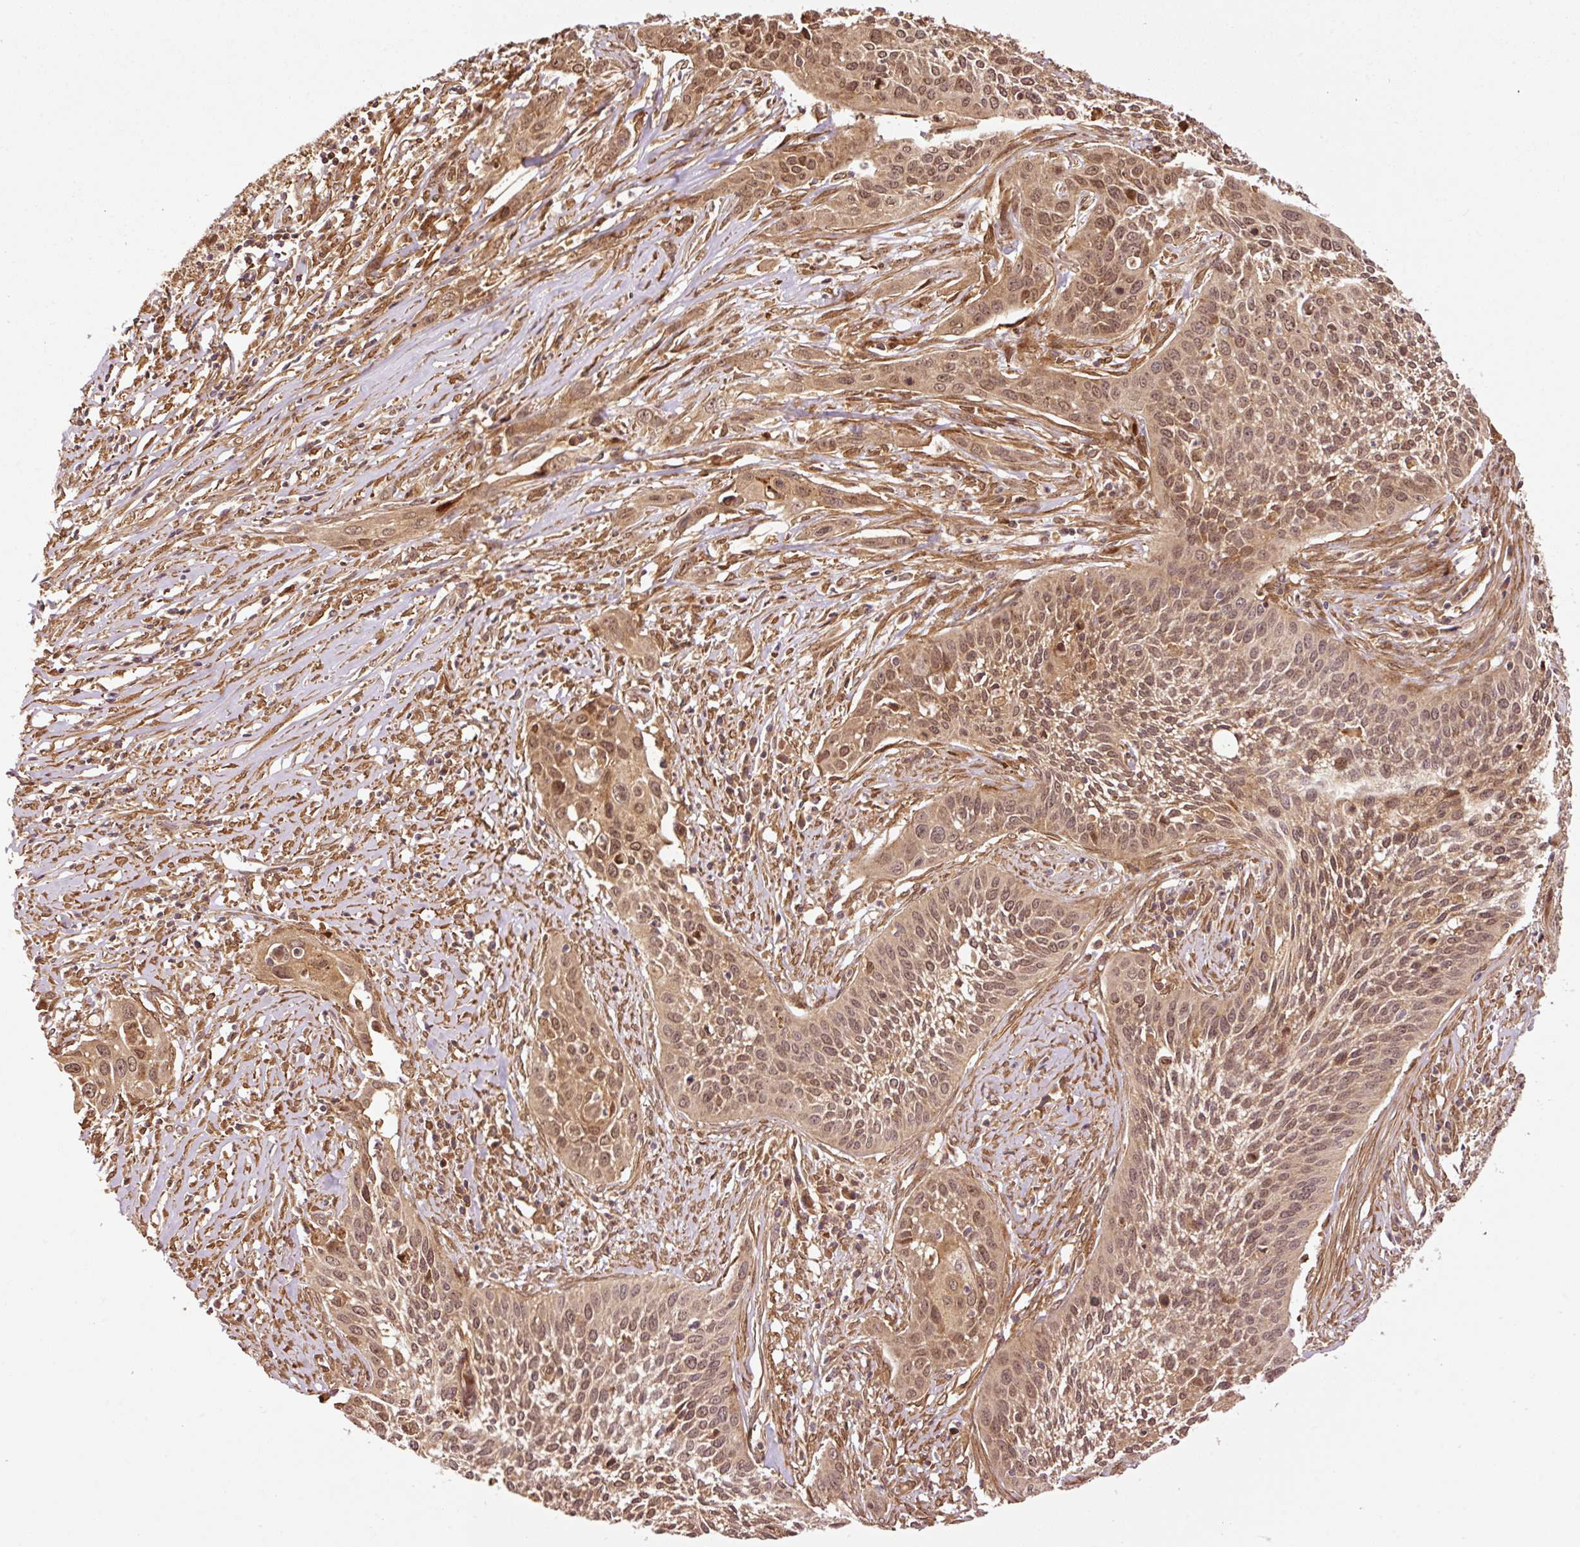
{"staining": {"intensity": "moderate", "quantity": ">75%", "location": "cytoplasmic/membranous,nuclear"}, "tissue": "cervical cancer", "cell_type": "Tumor cells", "image_type": "cancer", "snomed": [{"axis": "morphology", "description": "Squamous cell carcinoma, NOS"}, {"axis": "topography", "description": "Cervix"}], "caption": "A histopathology image showing moderate cytoplasmic/membranous and nuclear expression in about >75% of tumor cells in squamous cell carcinoma (cervical), as visualized by brown immunohistochemical staining.", "gene": "OXER1", "patient": {"sex": "female", "age": 34}}